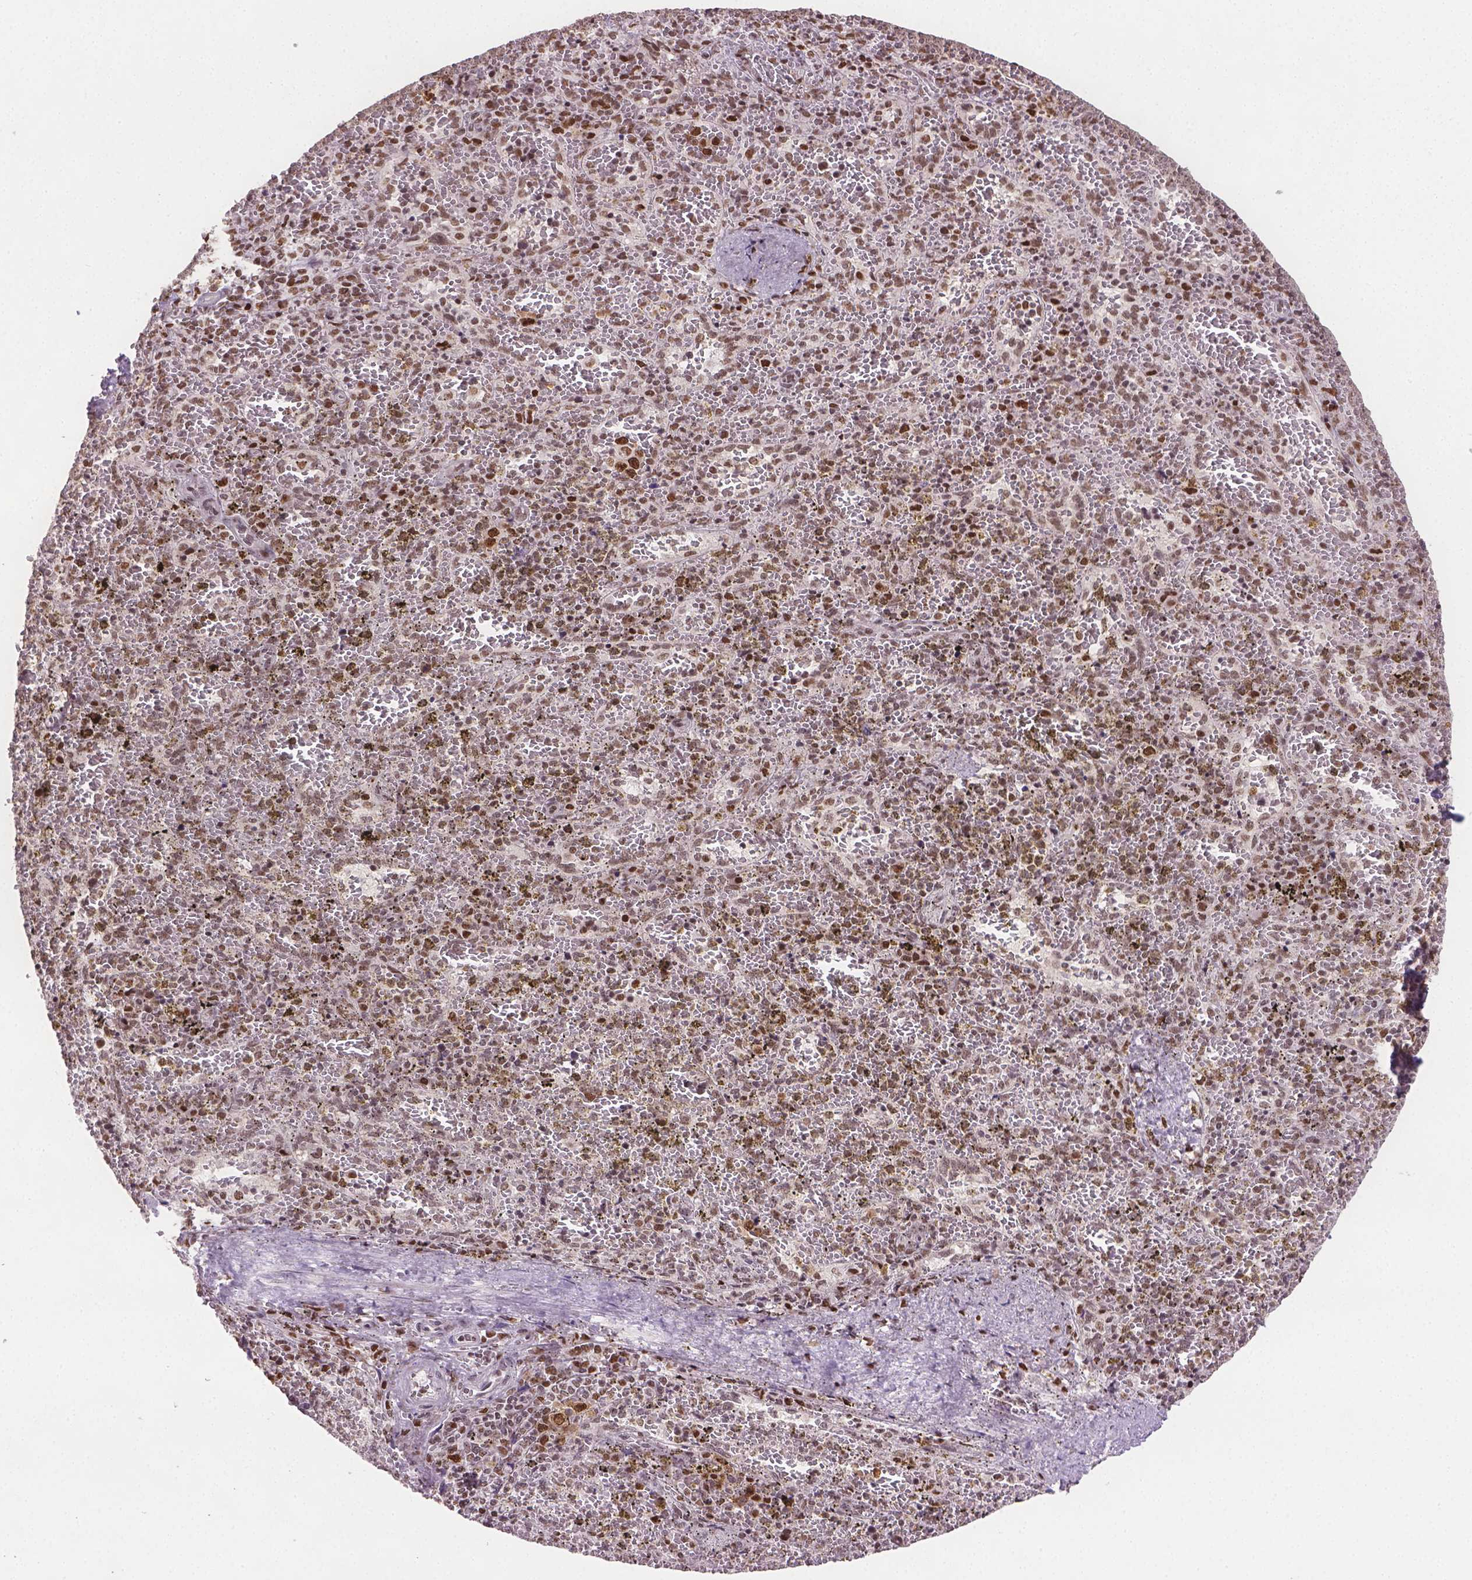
{"staining": {"intensity": "weak", "quantity": ">75%", "location": "nuclear"}, "tissue": "spleen", "cell_type": "Cells in red pulp", "image_type": "normal", "snomed": [{"axis": "morphology", "description": "Normal tissue, NOS"}, {"axis": "topography", "description": "Spleen"}], "caption": "IHC of unremarkable human spleen shows low levels of weak nuclear staining in approximately >75% of cells in red pulp. (Stains: DAB (3,3'-diaminobenzidine) in brown, nuclei in blue, Microscopy: brightfield microscopy at high magnification).", "gene": "FANCE", "patient": {"sex": "female", "age": 50}}